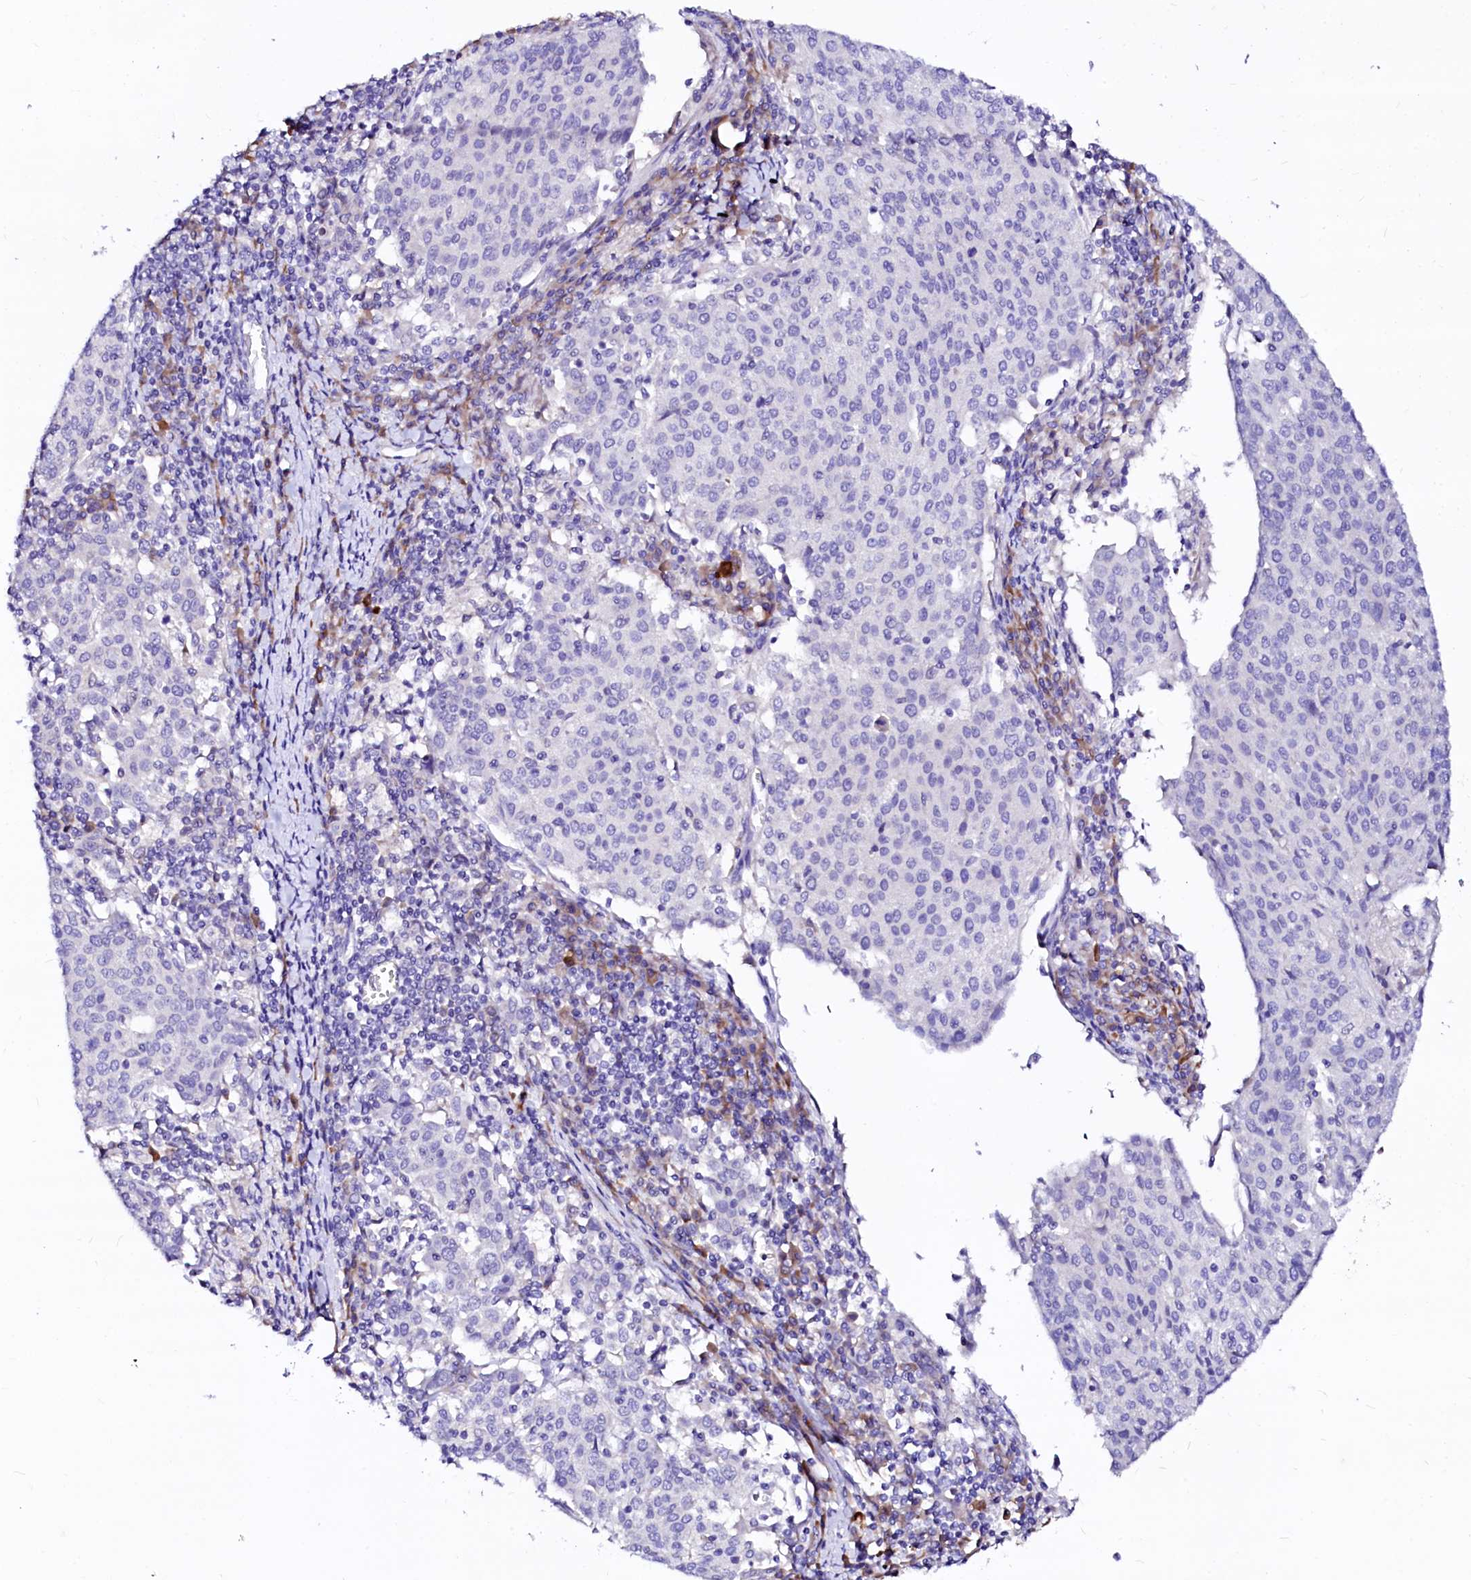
{"staining": {"intensity": "negative", "quantity": "none", "location": "none"}, "tissue": "cervical cancer", "cell_type": "Tumor cells", "image_type": "cancer", "snomed": [{"axis": "morphology", "description": "Squamous cell carcinoma, NOS"}, {"axis": "topography", "description": "Cervix"}], "caption": "Photomicrograph shows no significant protein expression in tumor cells of cervical cancer (squamous cell carcinoma).", "gene": "BTBD16", "patient": {"sex": "female", "age": 46}}